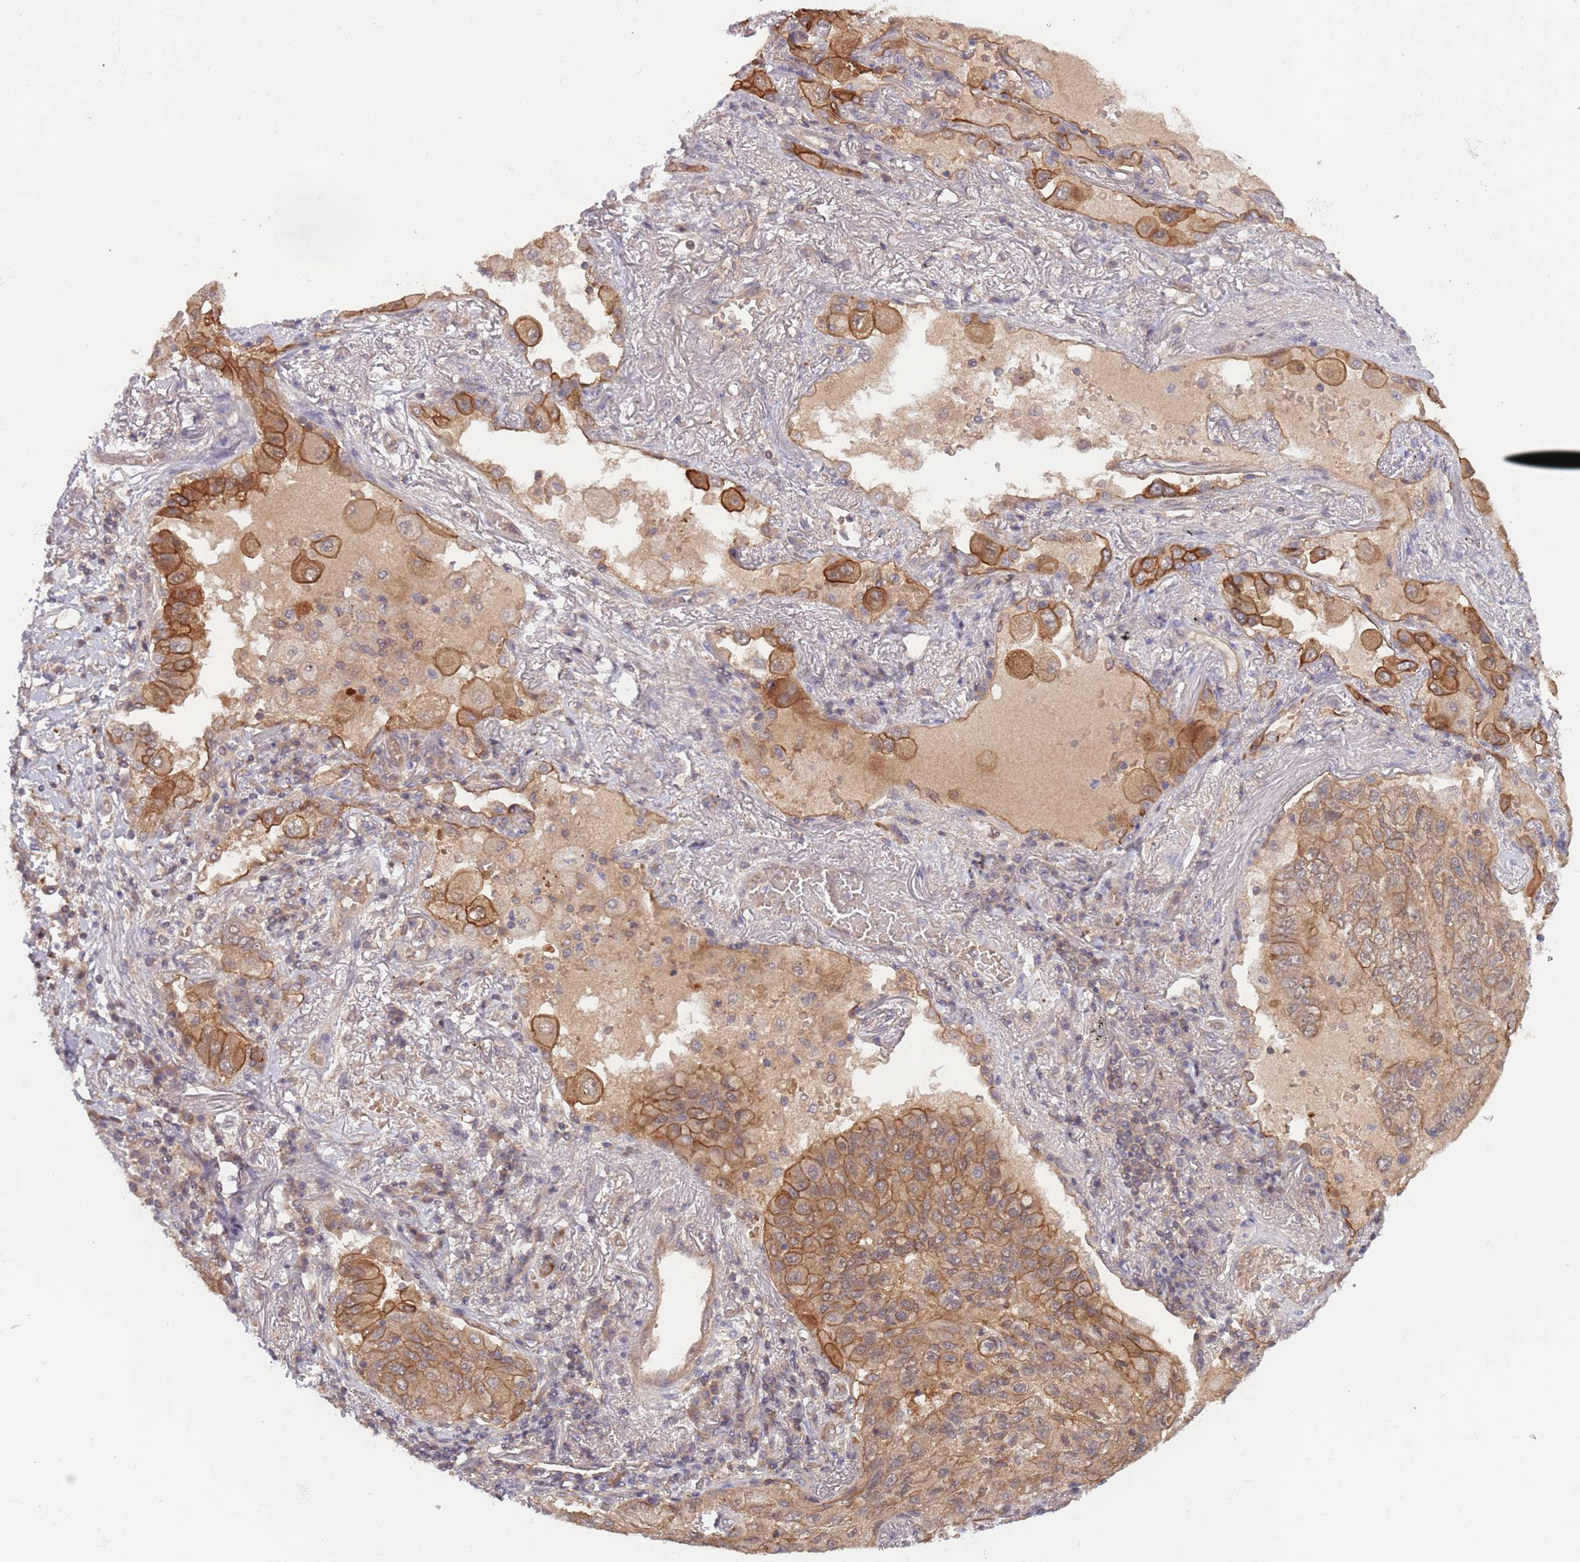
{"staining": {"intensity": "moderate", "quantity": ">75%", "location": "cytoplasmic/membranous"}, "tissue": "lung cancer", "cell_type": "Tumor cells", "image_type": "cancer", "snomed": [{"axis": "morphology", "description": "Squamous cell carcinoma, NOS"}, {"axis": "topography", "description": "Lung"}], "caption": "Immunohistochemical staining of human lung squamous cell carcinoma exhibits moderate cytoplasmic/membranous protein staining in about >75% of tumor cells.", "gene": "GSDMD", "patient": {"sex": "male", "age": 74}}